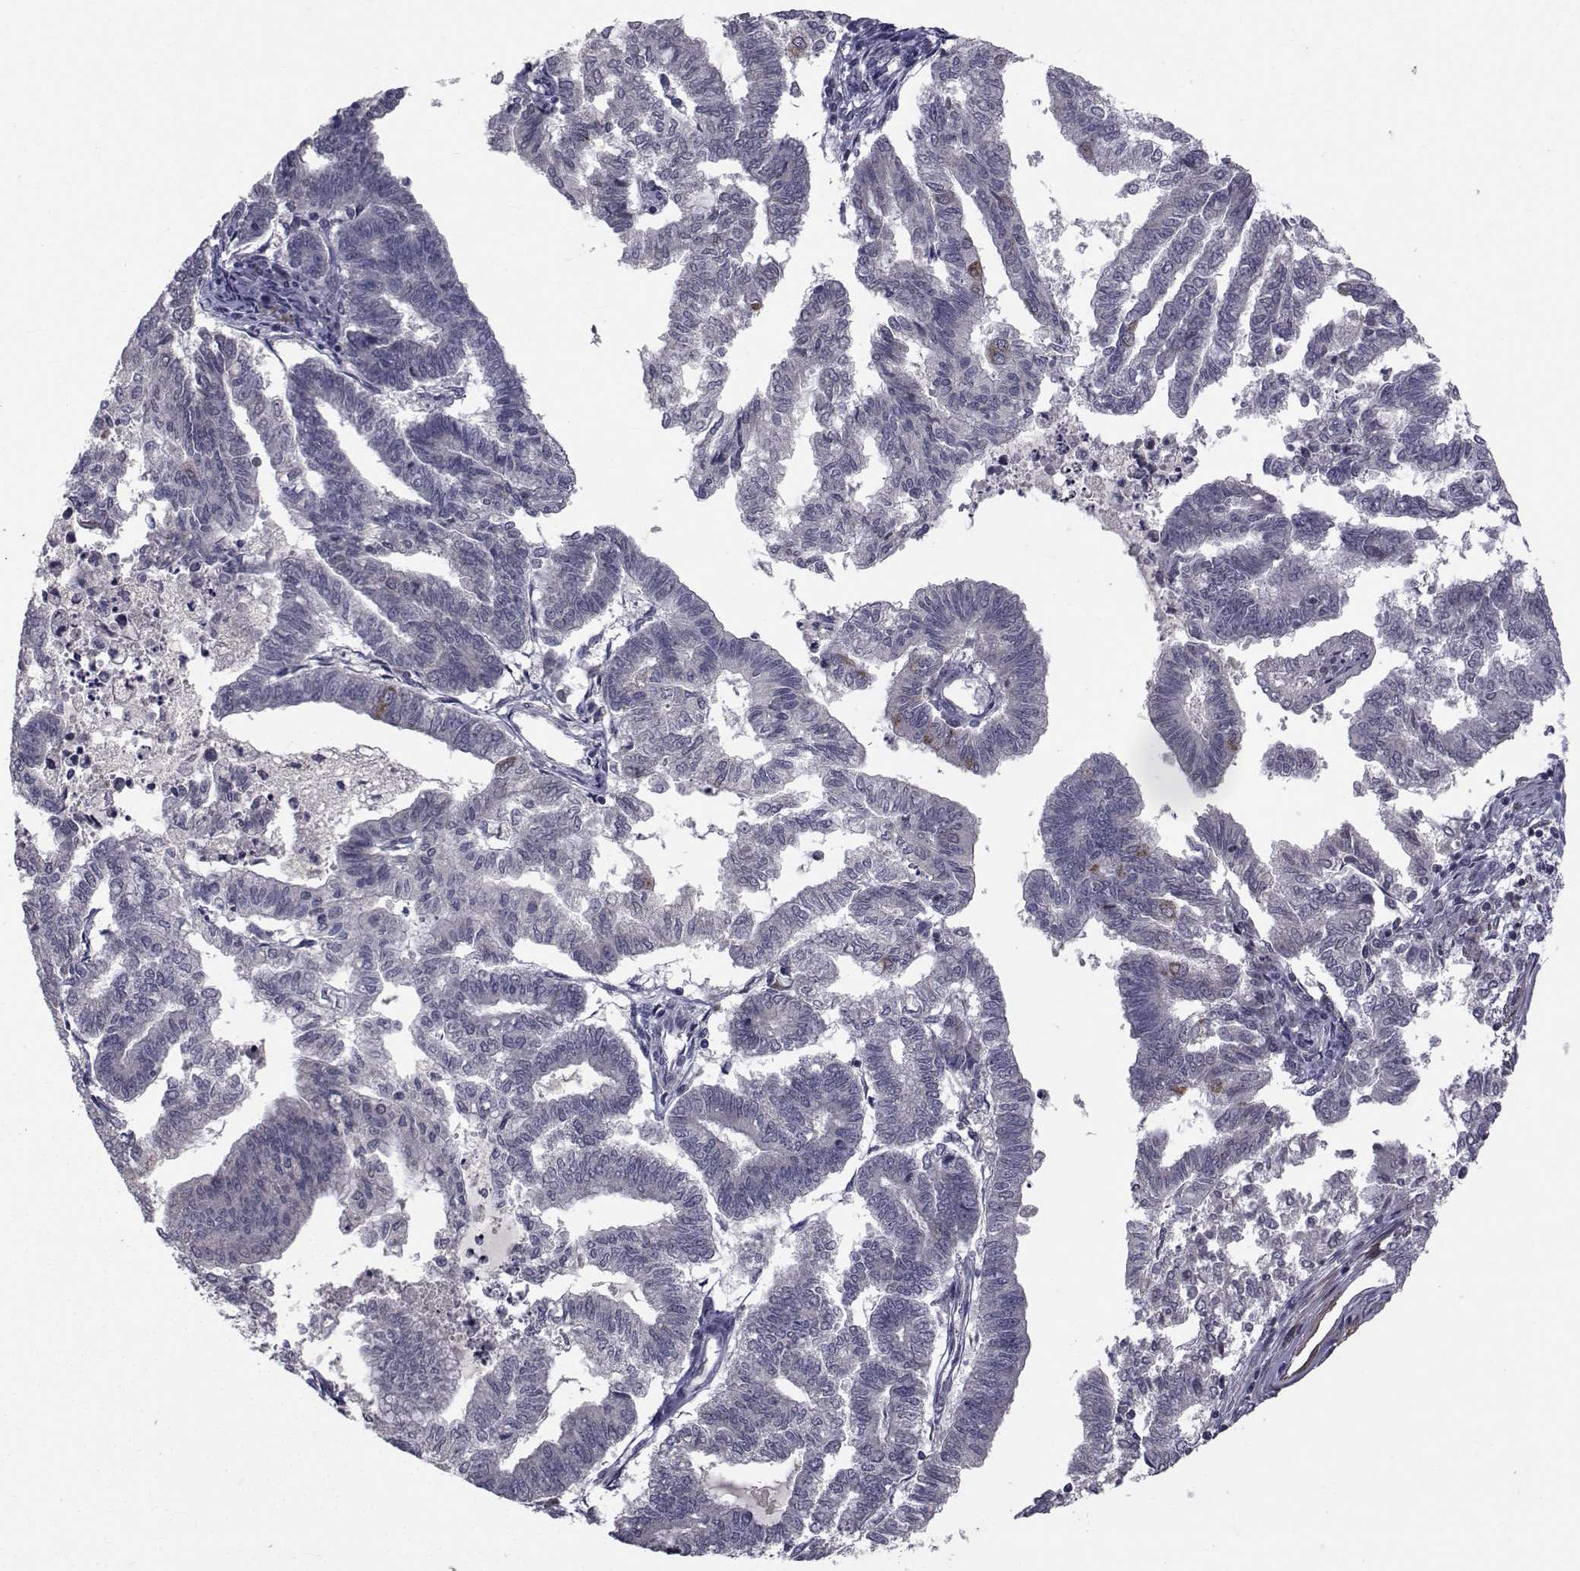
{"staining": {"intensity": "negative", "quantity": "none", "location": "none"}, "tissue": "endometrial cancer", "cell_type": "Tumor cells", "image_type": "cancer", "snomed": [{"axis": "morphology", "description": "Adenocarcinoma, NOS"}, {"axis": "topography", "description": "Endometrium"}], "caption": "Protein analysis of adenocarcinoma (endometrial) reveals no significant expression in tumor cells.", "gene": "FDXR", "patient": {"sex": "female", "age": 79}}